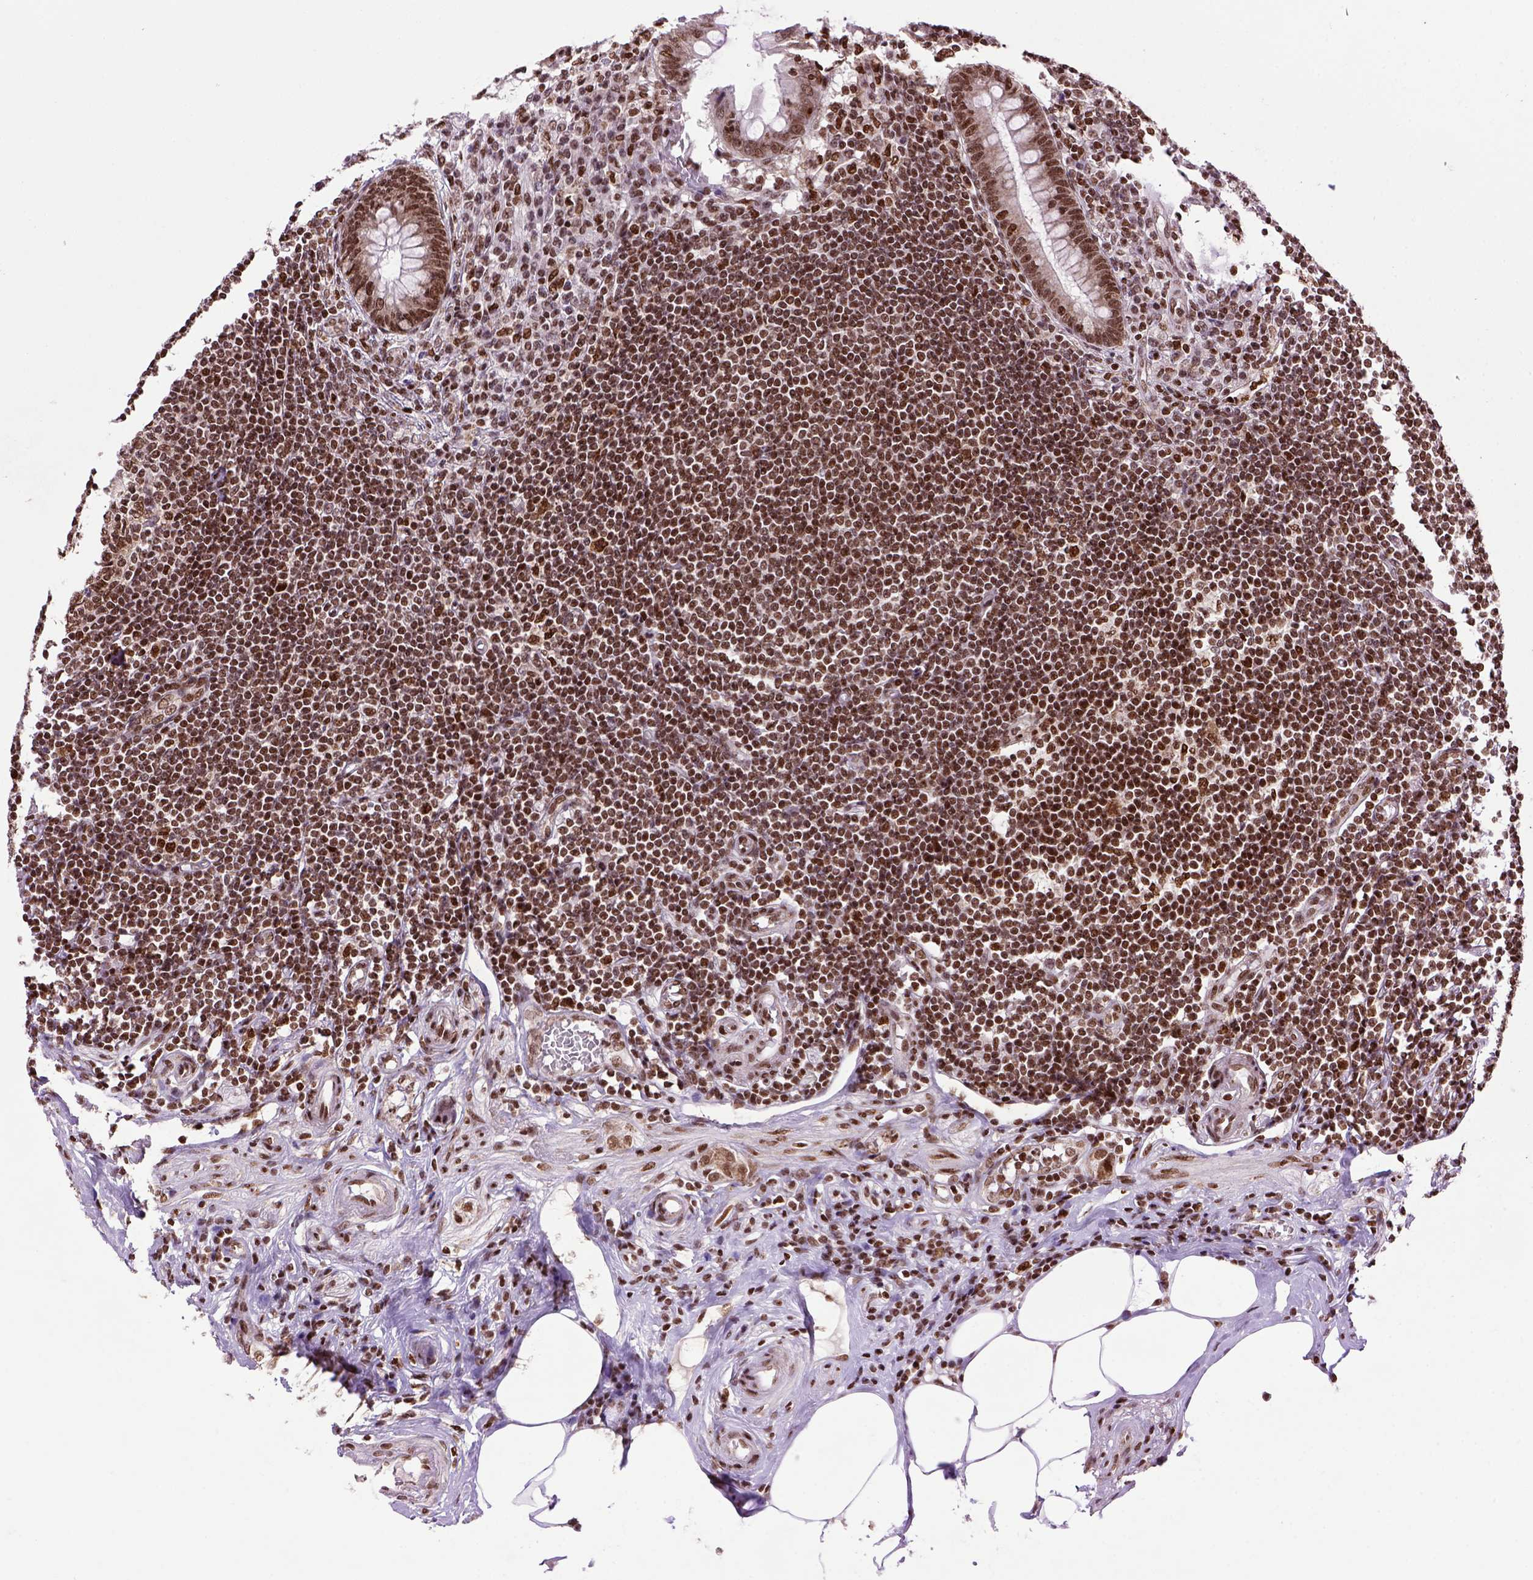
{"staining": {"intensity": "strong", "quantity": ">75%", "location": "nuclear"}, "tissue": "appendix", "cell_type": "Glandular cells", "image_type": "normal", "snomed": [{"axis": "morphology", "description": "Normal tissue, NOS"}, {"axis": "topography", "description": "Appendix"}], "caption": "Glandular cells reveal high levels of strong nuclear positivity in approximately >75% of cells in unremarkable human appendix.", "gene": "CELF1", "patient": {"sex": "female", "age": 57}}